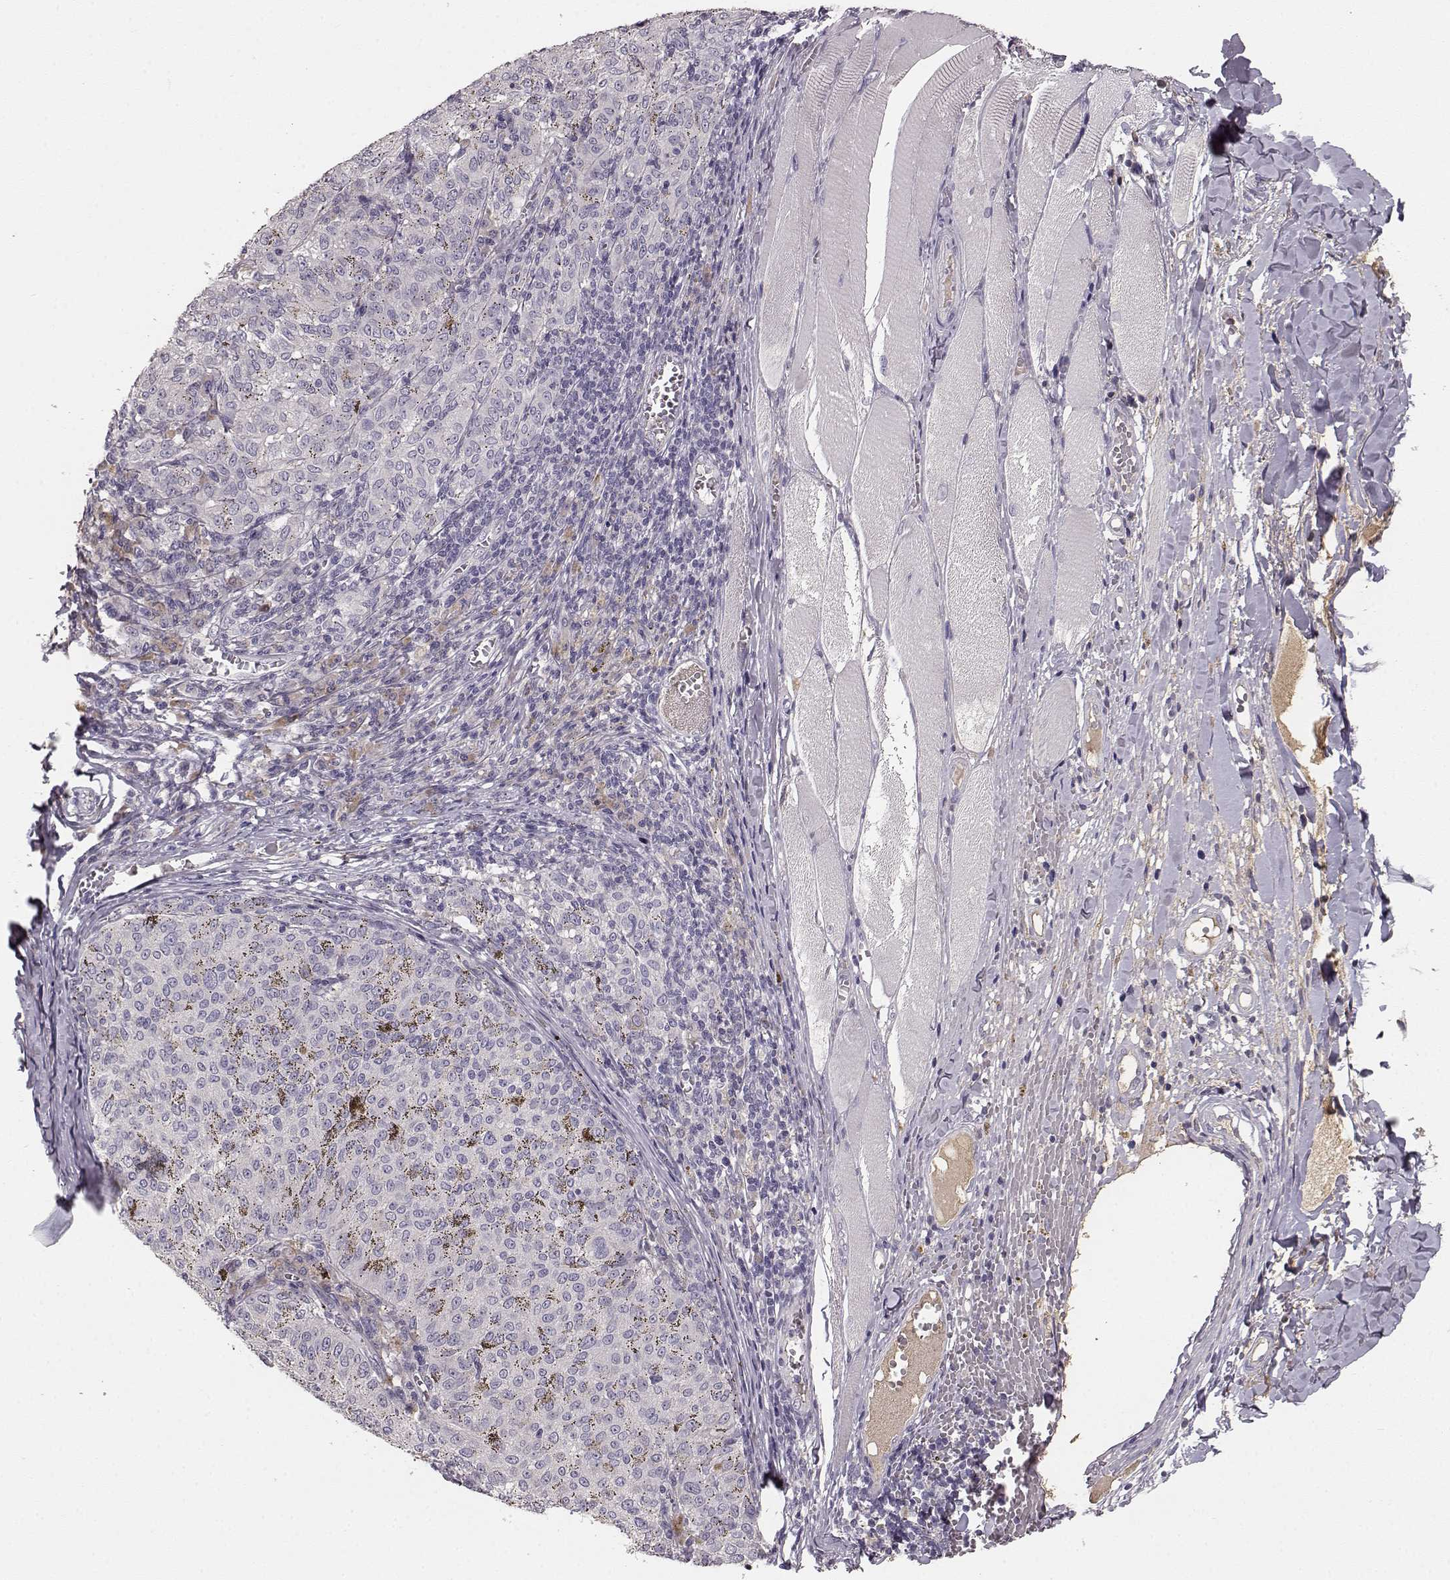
{"staining": {"intensity": "negative", "quantity": "none", "location": "none"}, "tissue": "melanoma", "cell_type": "Tumor cells", "image_type": "cancer", "snomed": [{"axis": "morphology", "description": "Malignant melanoma, NOS"}, {"axis": "topography", "description": "Skin"}], "caption": "This is a photomicrograph of immunohistochemistry staining of malignant melanoma, which shows no positivity in tumor cells. (Immunohistochemistry, brightfield microscopy, high magnification).", "gene": "YJEFN3", "patient": {"sex": "female", "age": 72}}